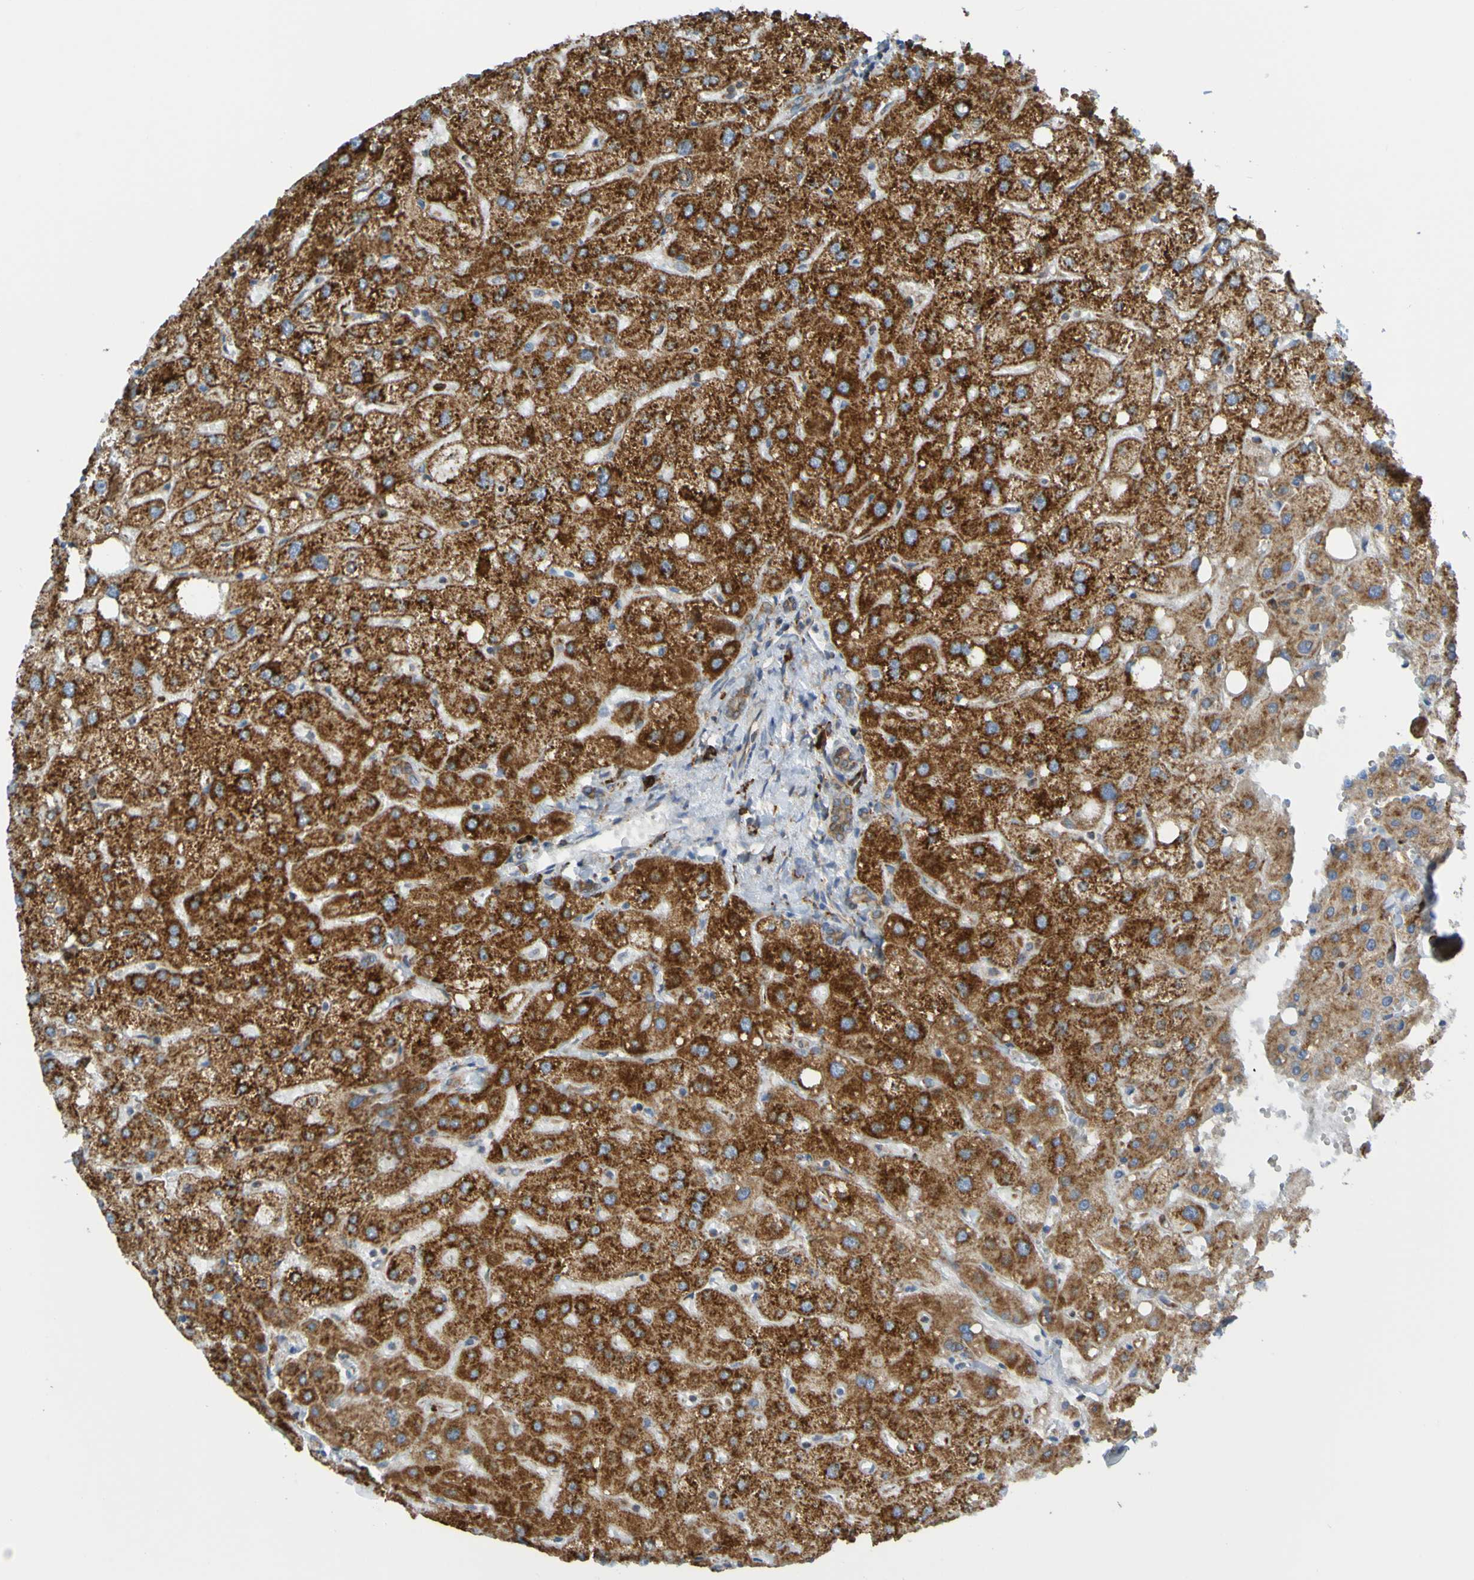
{"staining": {"intensity": "weak", "quantity": "<25%", "location": "cytoplasmic/membranous"}, "tissue": "liver", "cell_type": "Cholangiocytes", "image_type": "normal", "snomed": [{"axis": "morphology", "description": "Normal tissue, NOS"}, {"axis": "topography", "description": "Liver"}], "caption": "This is an immunohistochemistry image of unremarkable human liver. There is no staining in cholangiocytes.", "gene": "SSR1", "patient": {"sex": "male", "age": 73}}